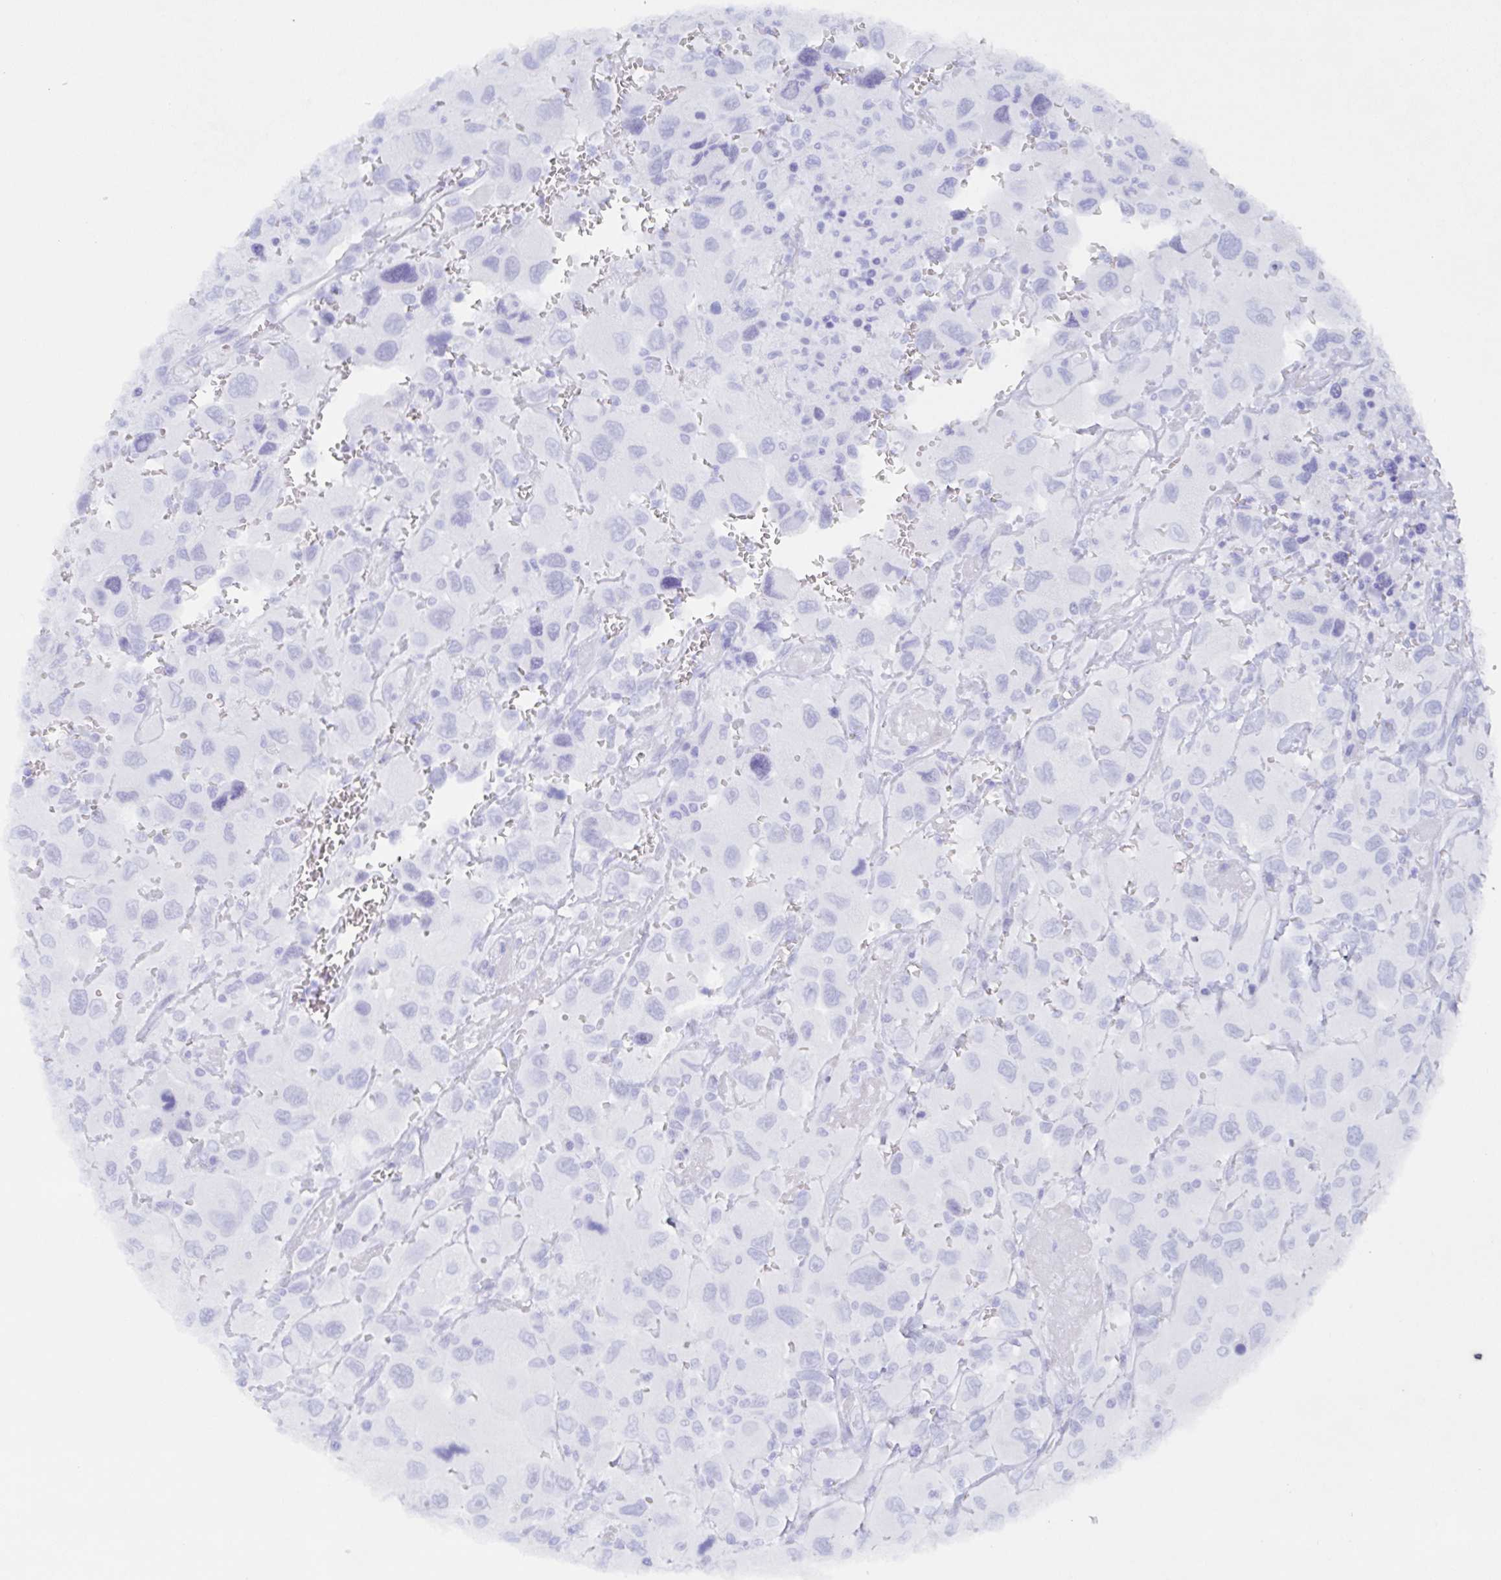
{"staining": {"intensity": "negative", "quantity": "none", "location": "none"}, "tissue": "head and neck cancer", "cell_type": "Tumor cells", "image_type": "cancer", "snomed": [{"axis": "morphology", "description": "Squamous cell carcinoma, NOS"}, {"axis": "morphology", "description": "Squamous cell carcinoma, metastatic, NOS"}, {"axis": "topography", "description": "Oral tissue"}, {"axis": "topography", "description": "Head-Neck"}], "caption": "Tumor cells show no significant protein expression in head and neck metastatic squamous cell carcinoma.", "gene": "AGFG2", "patient": {"sex": "female", "age": 85}}